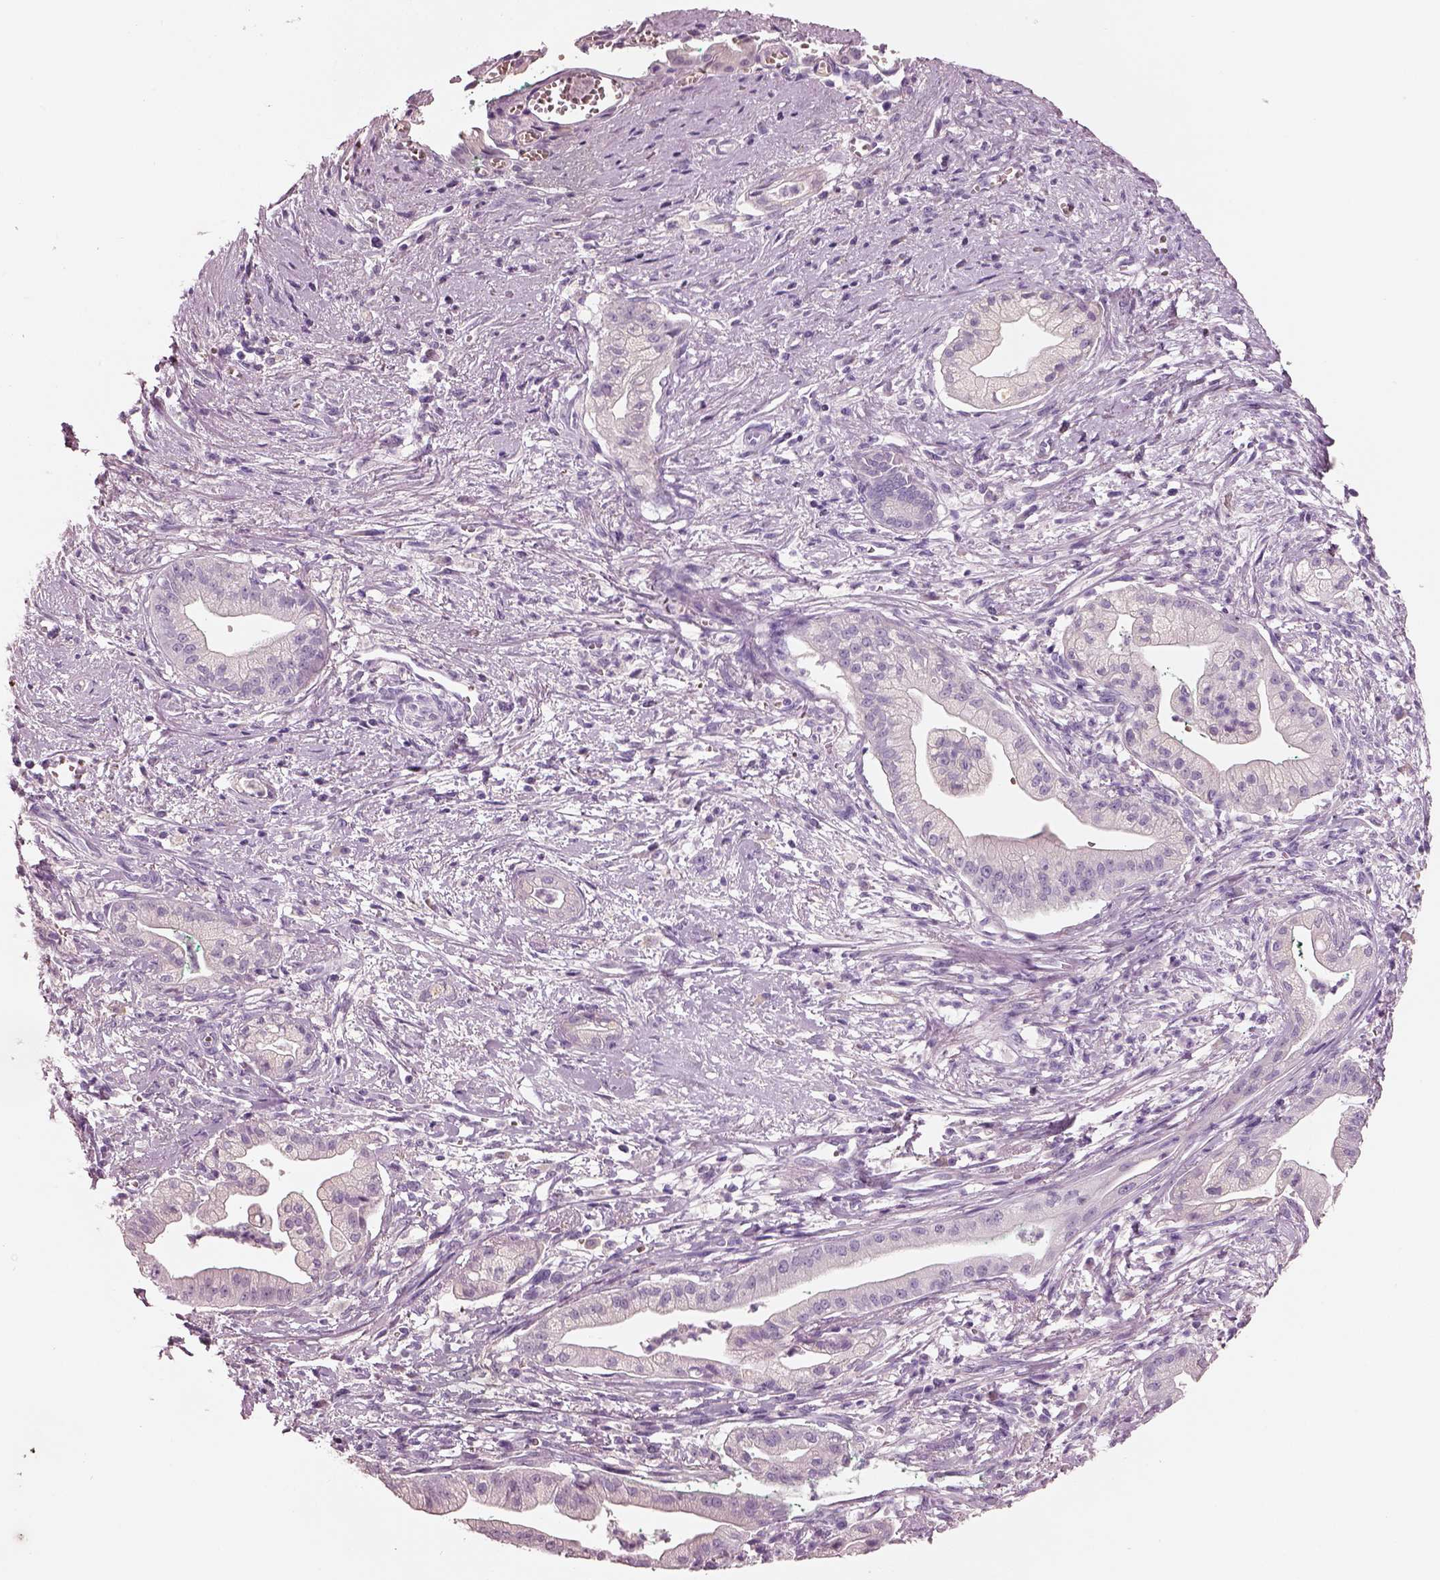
{"staining": {"intensity": "negative", "quantity": "none", "location": "none"}, "tissue": "pancreatic cancer", "cell_type": "Tumor cells", "image_type": "cancer", "snomed": [{"axis": "morphology", "description": "Normal tissue, NOS"}, {"axis": "morphology", "description": "Adenocarcinoma, NOS"}, {"axis": "topography", "description": "Lymph node"}, {"axis": "topography", "description": "Pancreas"}], "caption": "The immunohistochemistry photomicrograph has no significant expression in tumor cells of pancreatic cancer tissue.", "gene": "ELSPBP1", "patient": {"sex": "female", "age": 58}}